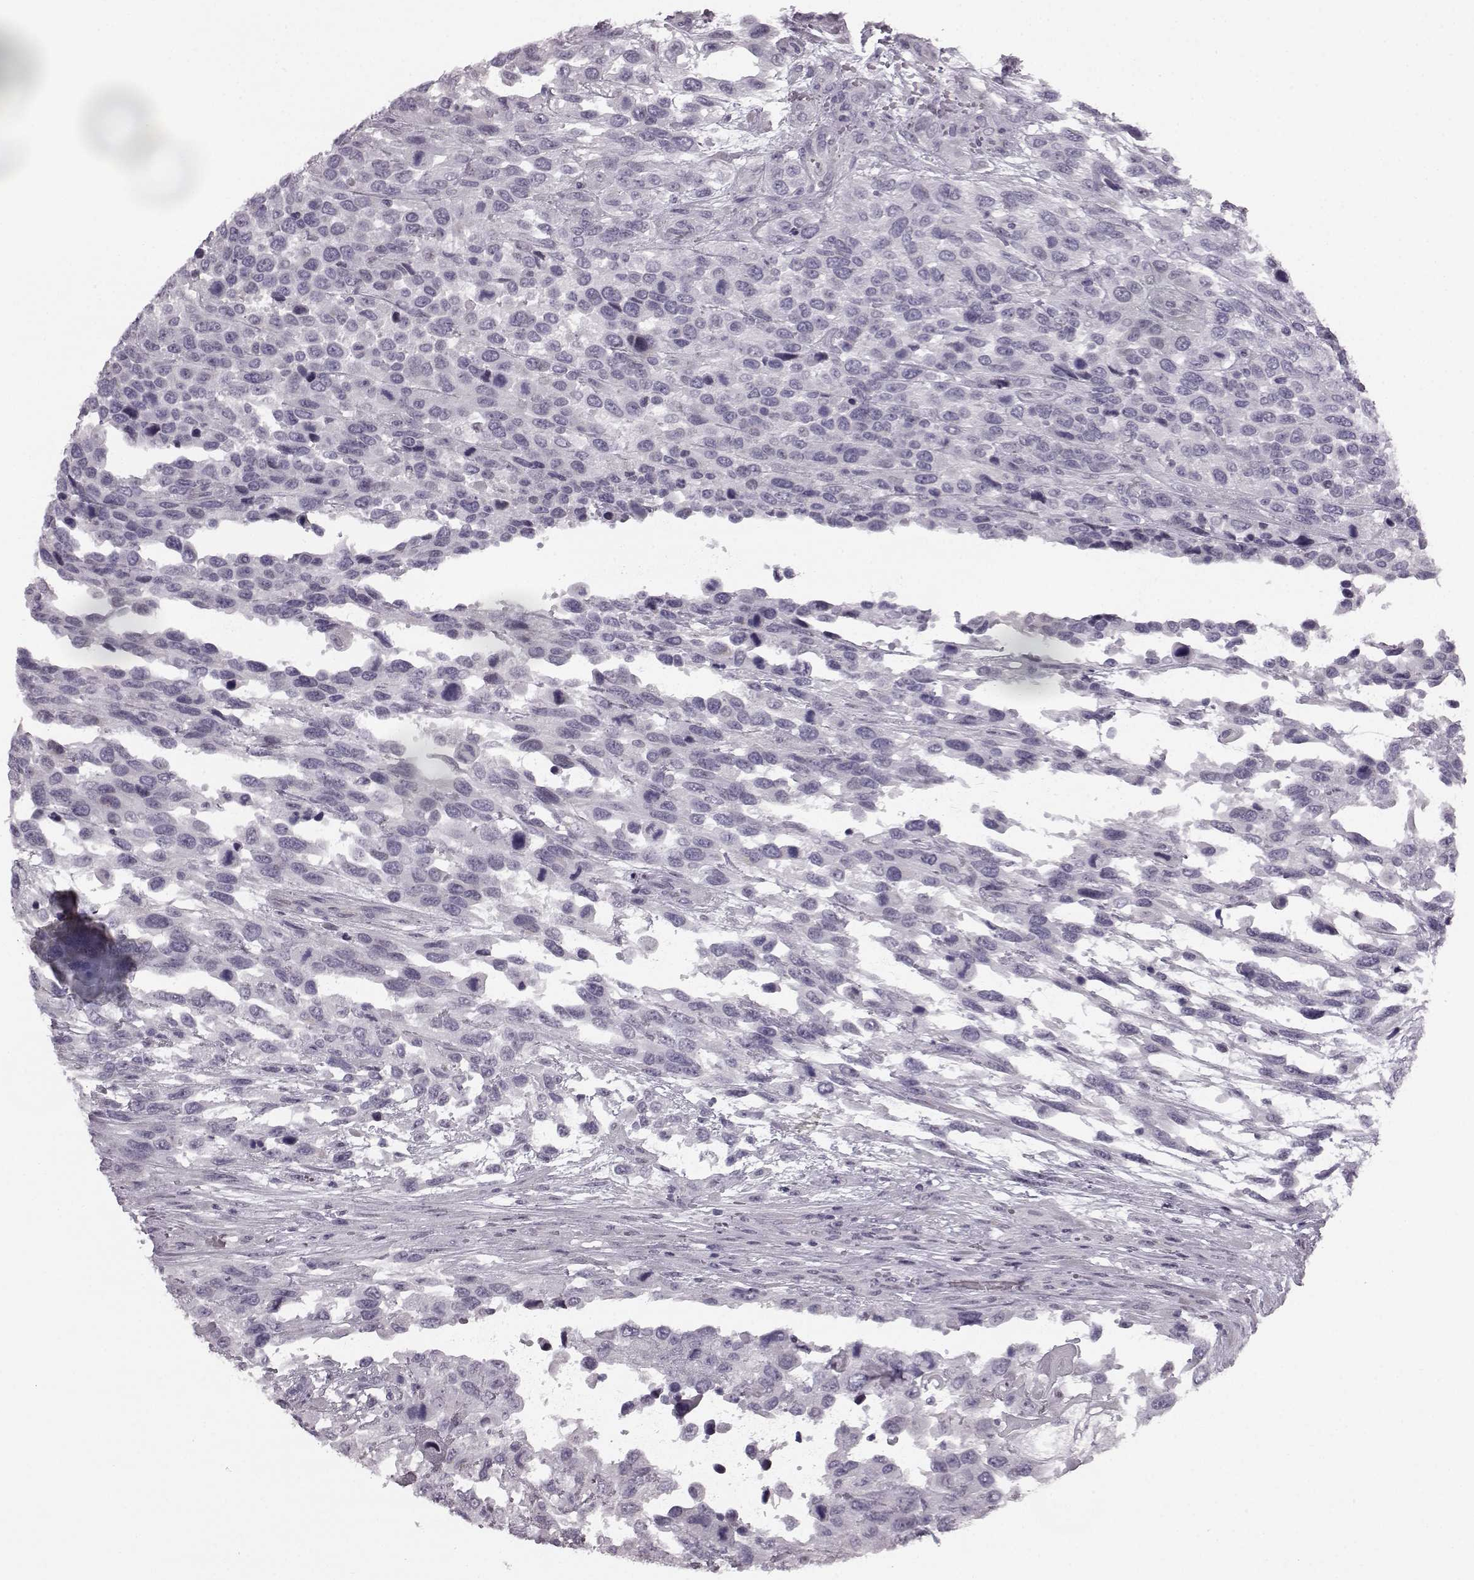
{"staining": {"intensity": "negative", "quantity": "none", "location": "none"}, "tissue": "urothelial cancer", "cell_type": "Tumor cells", "image_type": "cancer", "snomed": [{"axis": "morphology", "description": "Urothelial carcinoma, High grade"}, {"axis": "topography", "description": "Urinary bladder"}], "caption": "DAB (3,3'-diaminobenzidine) immunohistochemical staining of human high-grade urothelial carcinoma shows no significant positivity in tumor cells.", "gene": "SEMG2", "patient": {"sex": "female", "age": 70}}